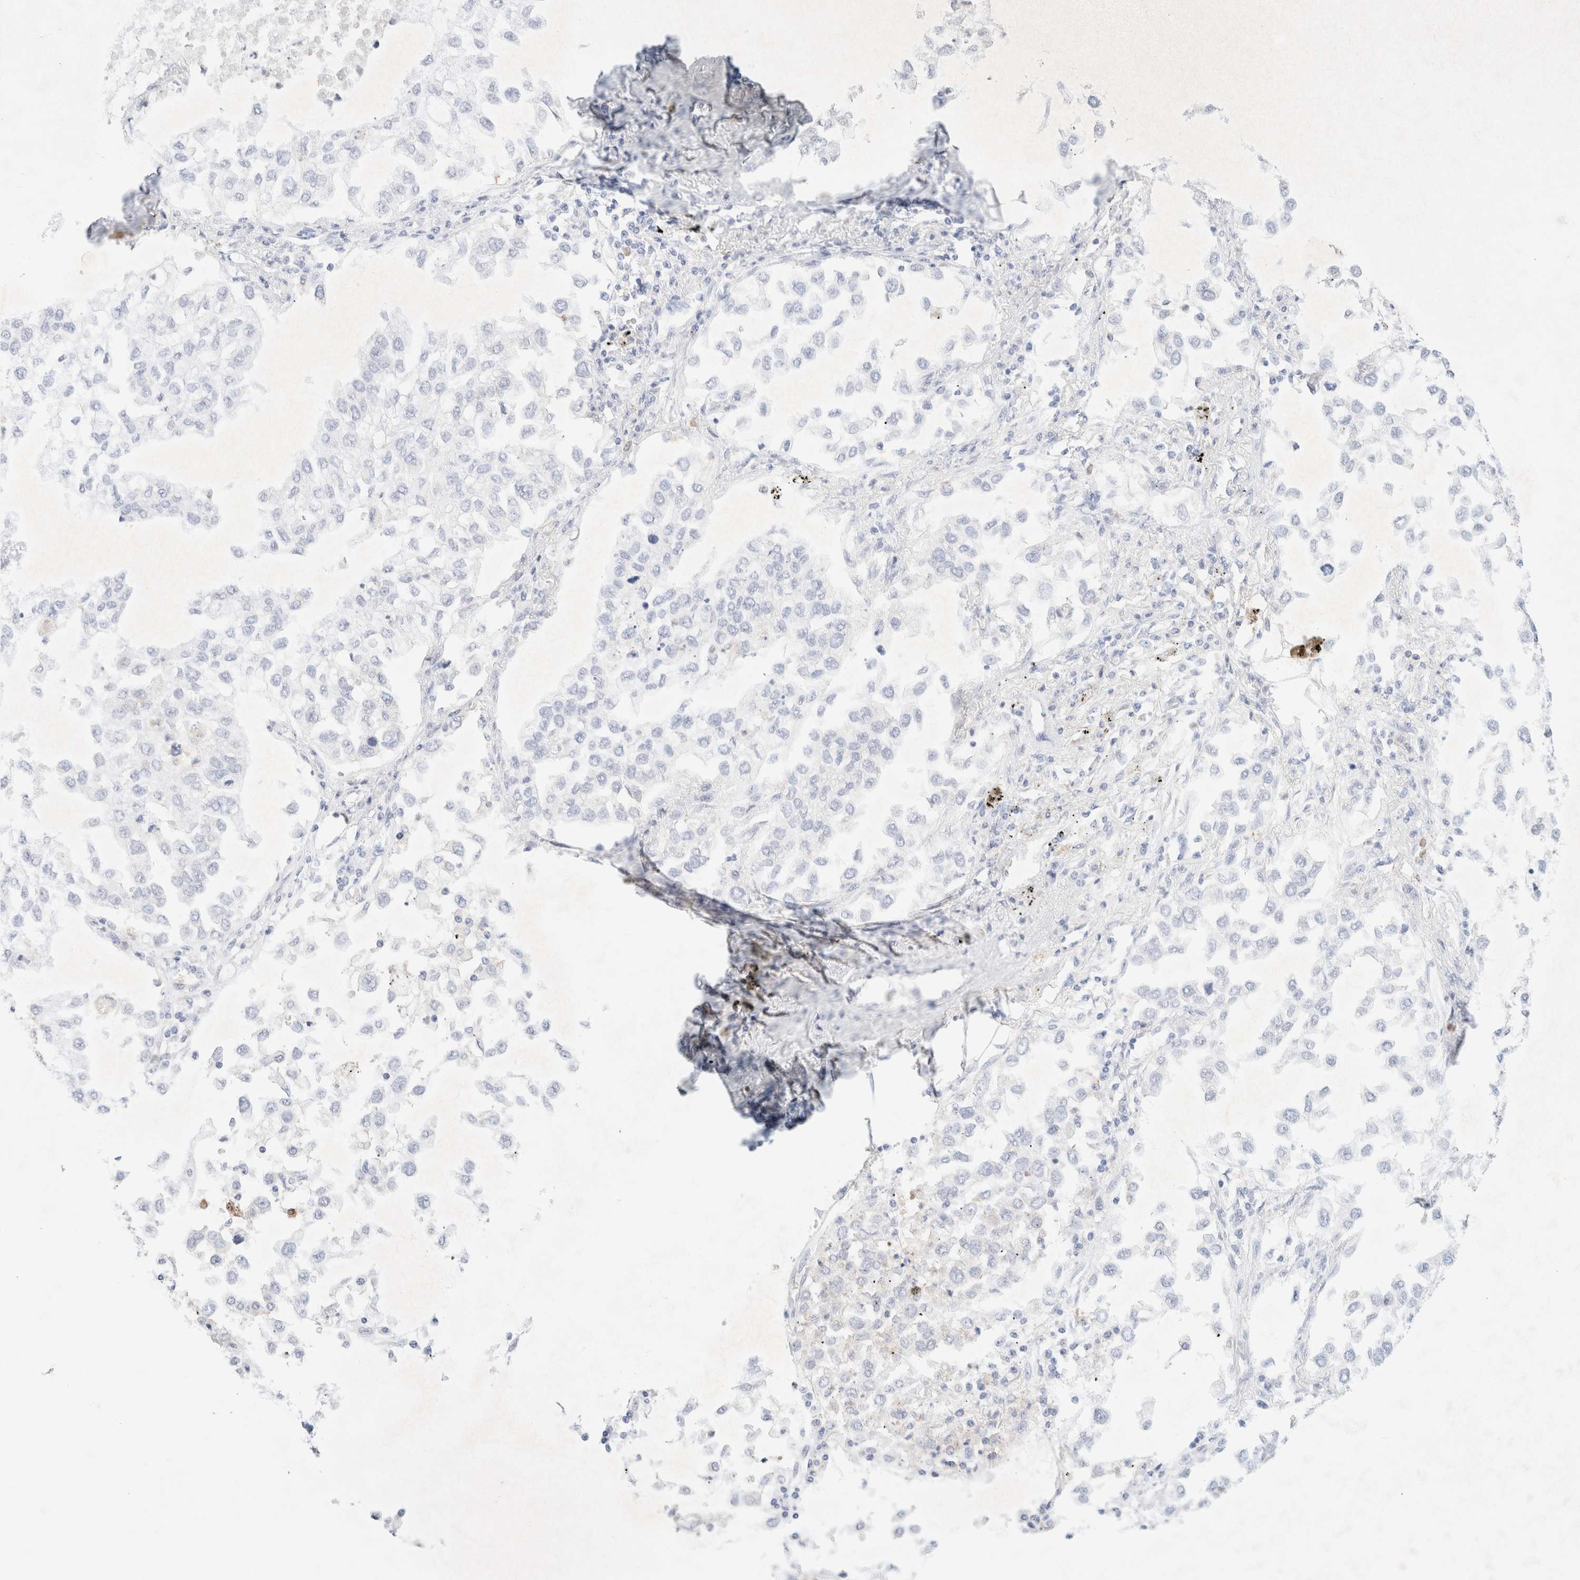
{"staining": {"intensity": "negative", "quantity": "none", "location": "none"}, "tissue": "lung cancer", "cell_type": "Tumor cells", "image_type": "cancer", "snomed": [{"axis": "morphology", "description": "Inflammation, NOS"}, {"axis": "morphology", "description": "Adenocarcinoma, NOS"}, {"axis": "topography", "description": "Lung"}], "caption": "This histopathology image is of lung cancer stained with IHC to label a protein in brown with the nuclei are counter-stained blue. There is no staining in tumor cells.", "gene": "SLC25A48", "patient": {"sex": "male", "age": 63}}